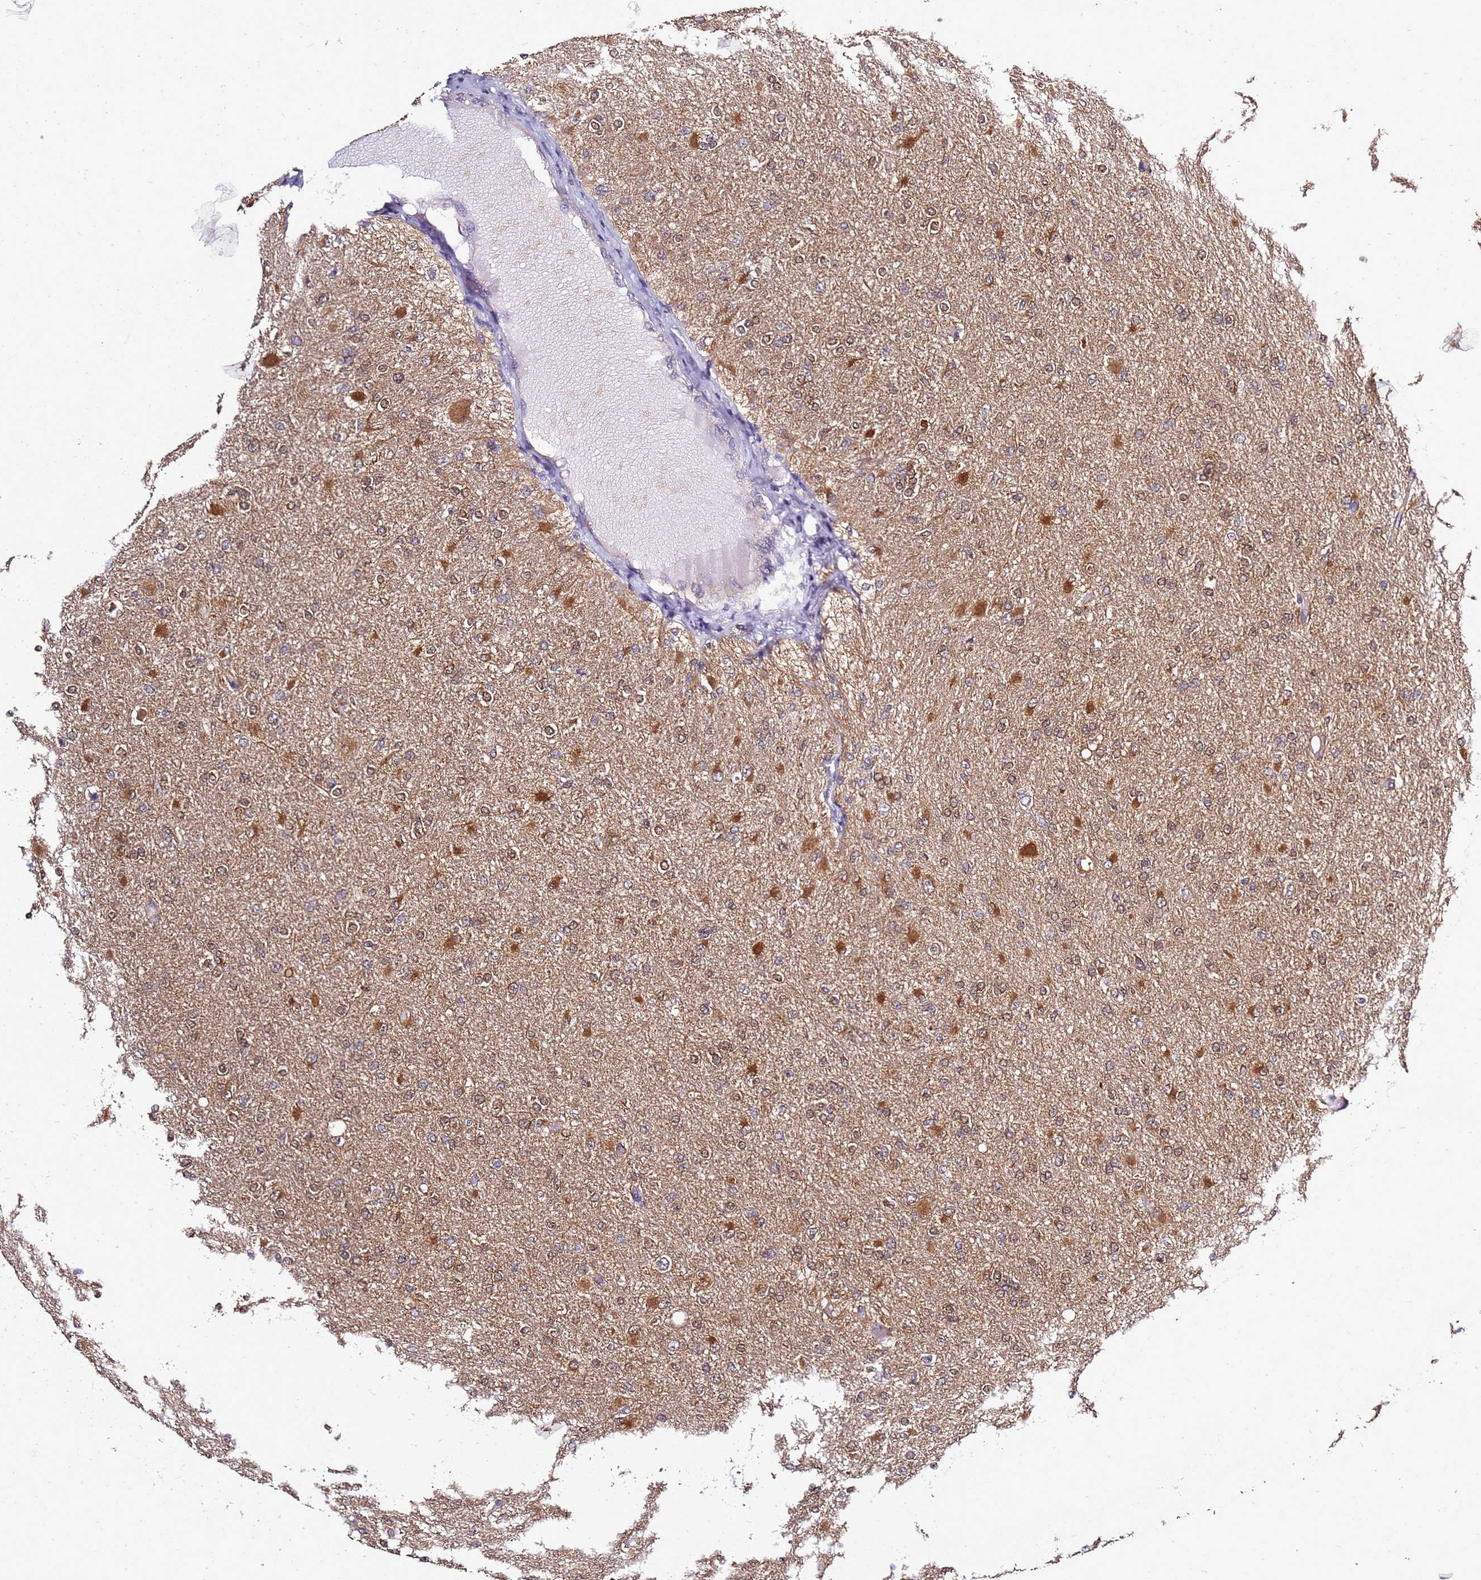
{"staining": {"intensity": "moderate", "quantity": "25%-75%", "location": "cytoplasmic/membranous"}, "tissue": "glioma", "cell_type": "Tumor cells", "image_type": "cancer", "snomed": [{"axis": "morphology", "description": "Glioma, malignant, High grade"}, {"axis": "topography", "description": "Cerebral cortex"}], "caption": "DAB (3,3'-diaminobenzidine) immunohistochemical staining of glioma shows moderate cytoplasmic/membranous protein expression in about 25%-75% of tumor cells.", "gene": "ENOPH1", "patient": {"sex": "female", "age": 36}}